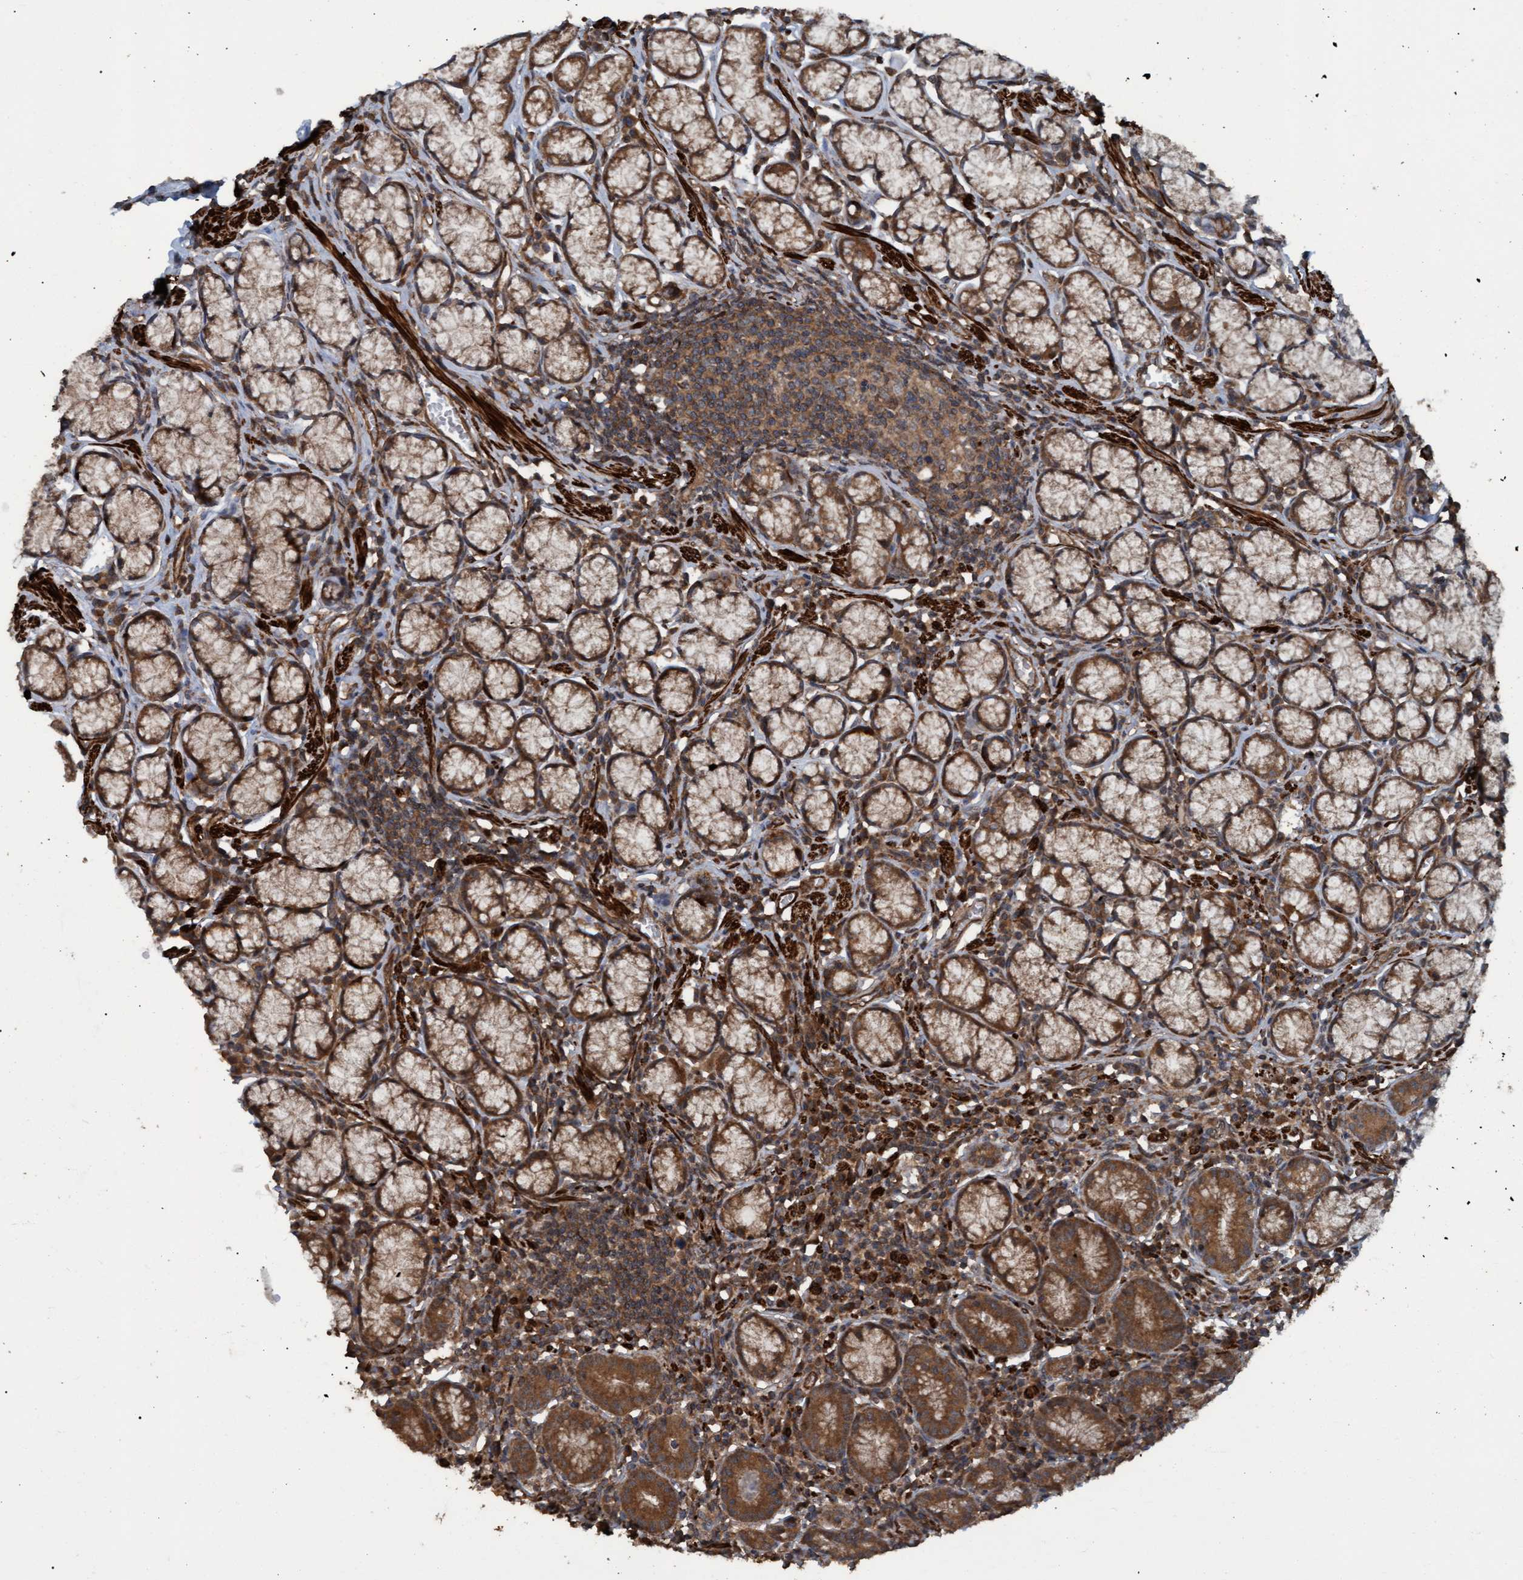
{"staining": {"intensity": "strong", "quantity": ">75%", "location": "cytoplasmic/membranous"}, "tissue": "stomach", "cell_type": "Glandular cells", "image_type": "normal", "snomed": [{"axis": "morphology", "description": "Normal tissue, NOS"}, {"axis": "topography", "description": "Stomach"}], "caption": "Immunohistochemical staining of normal human stomach exhibits high levels of strong cytoplasmic/membranous expression in approximately >75% of glandular cells.", "gene": "GGT6", "patient": {"sex": "male", "age": 55}}